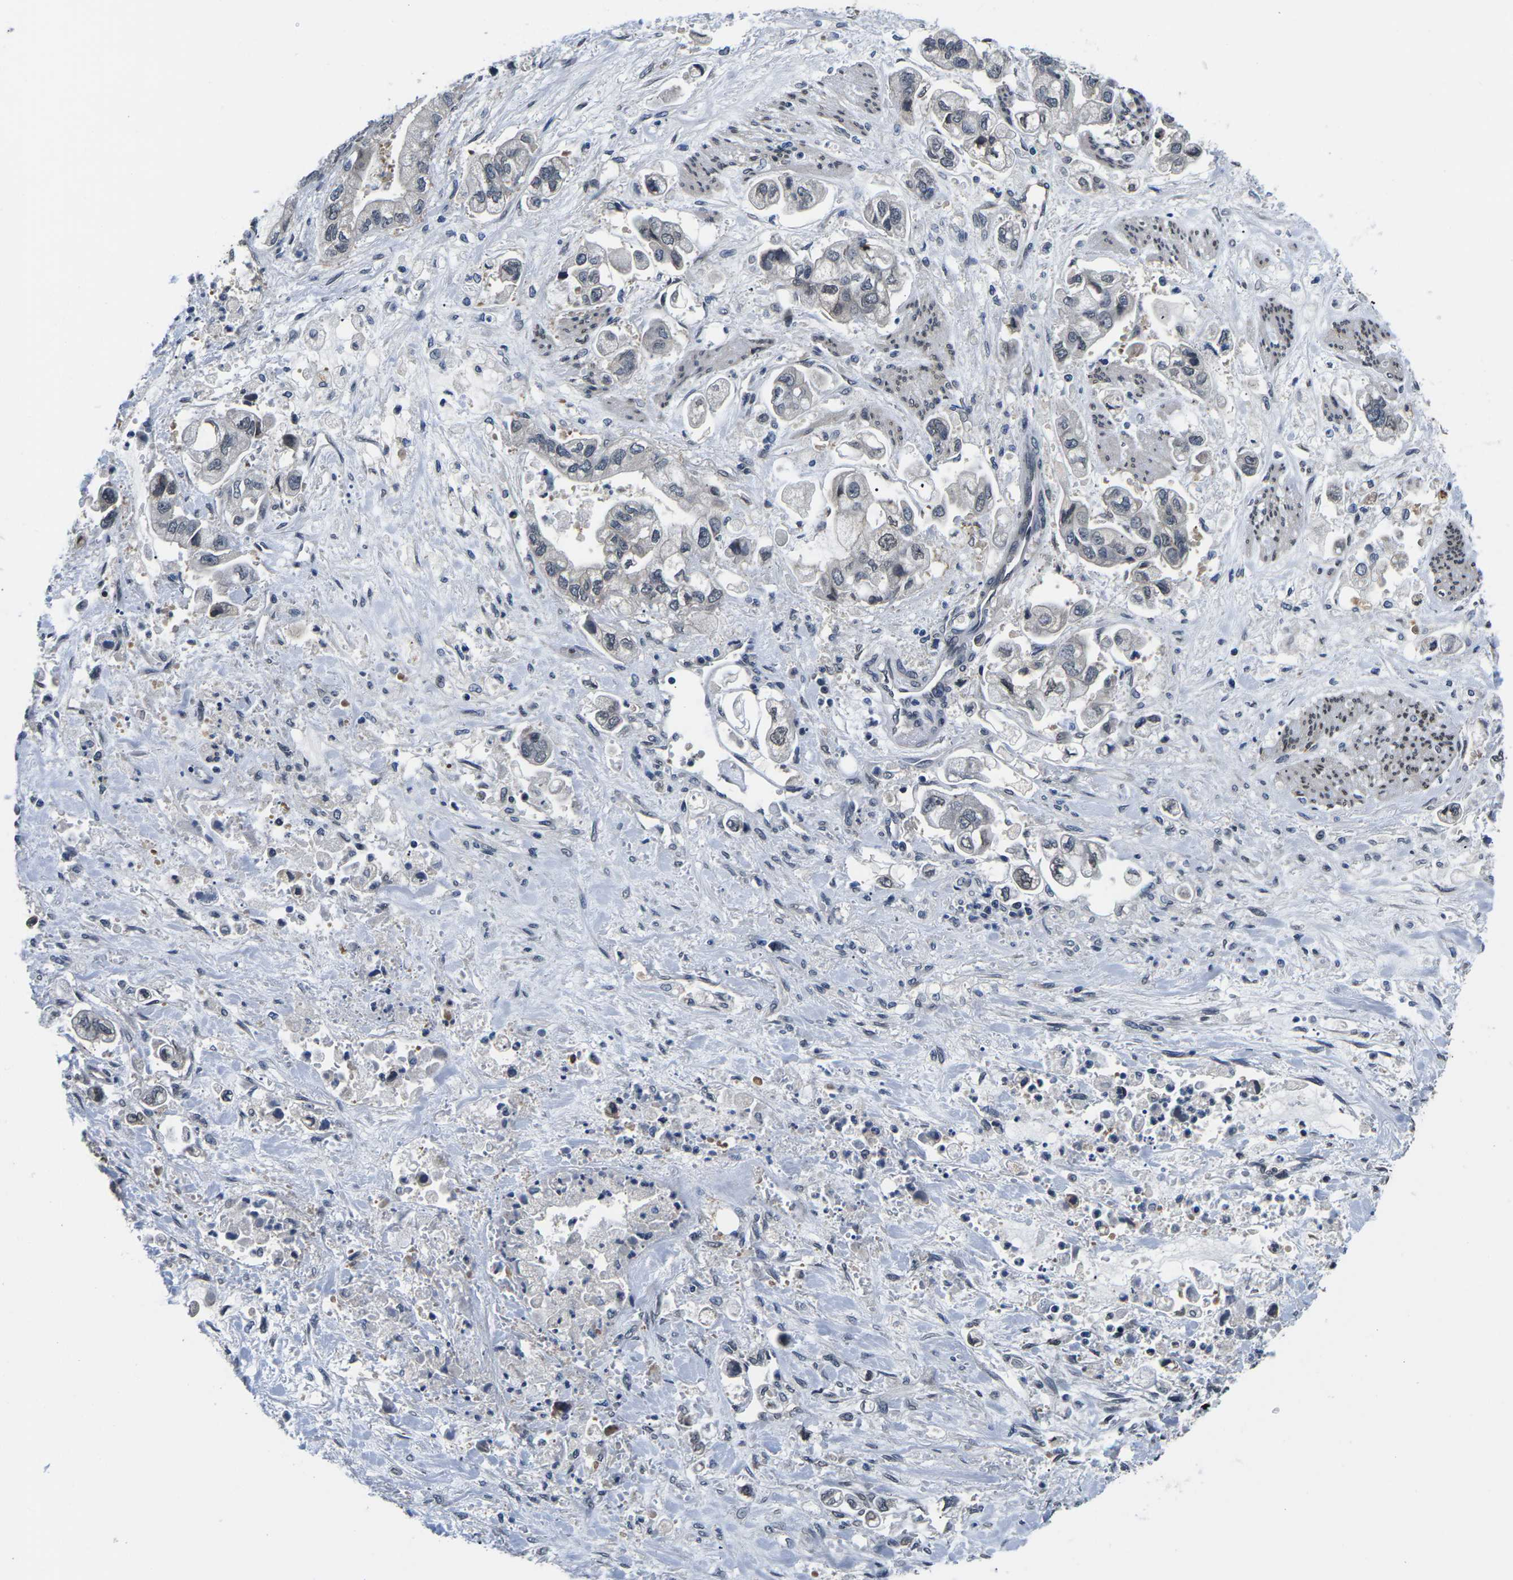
{"staining": {"intensity": "negative", "quantity": "none", "location": "none"}, "tissue": "stomach cancer", "cell_type": "Tumor cells", "image_type": "cancer", "snomed": [{"axis": "morphology", "description": "Normal tissue, NOS"}, {"axis": "morphology", "description": "Adenocarcinoma, NOS"}, {"axis": "topography", "description": "Stomach"}], "caption": "Protein analysis of stomach cancer (adenocarcinoma) exhibits no significant staining in tumor cells. Brightfield microscopy of immunohistochemistry (IHC) stained with DAB (3,3'-diaminobenzidine) (brown) and hematoxylin (blue), captured at high magnification.", "gene": "SNX10", "patient": {"sex": "male", "age": 62}}